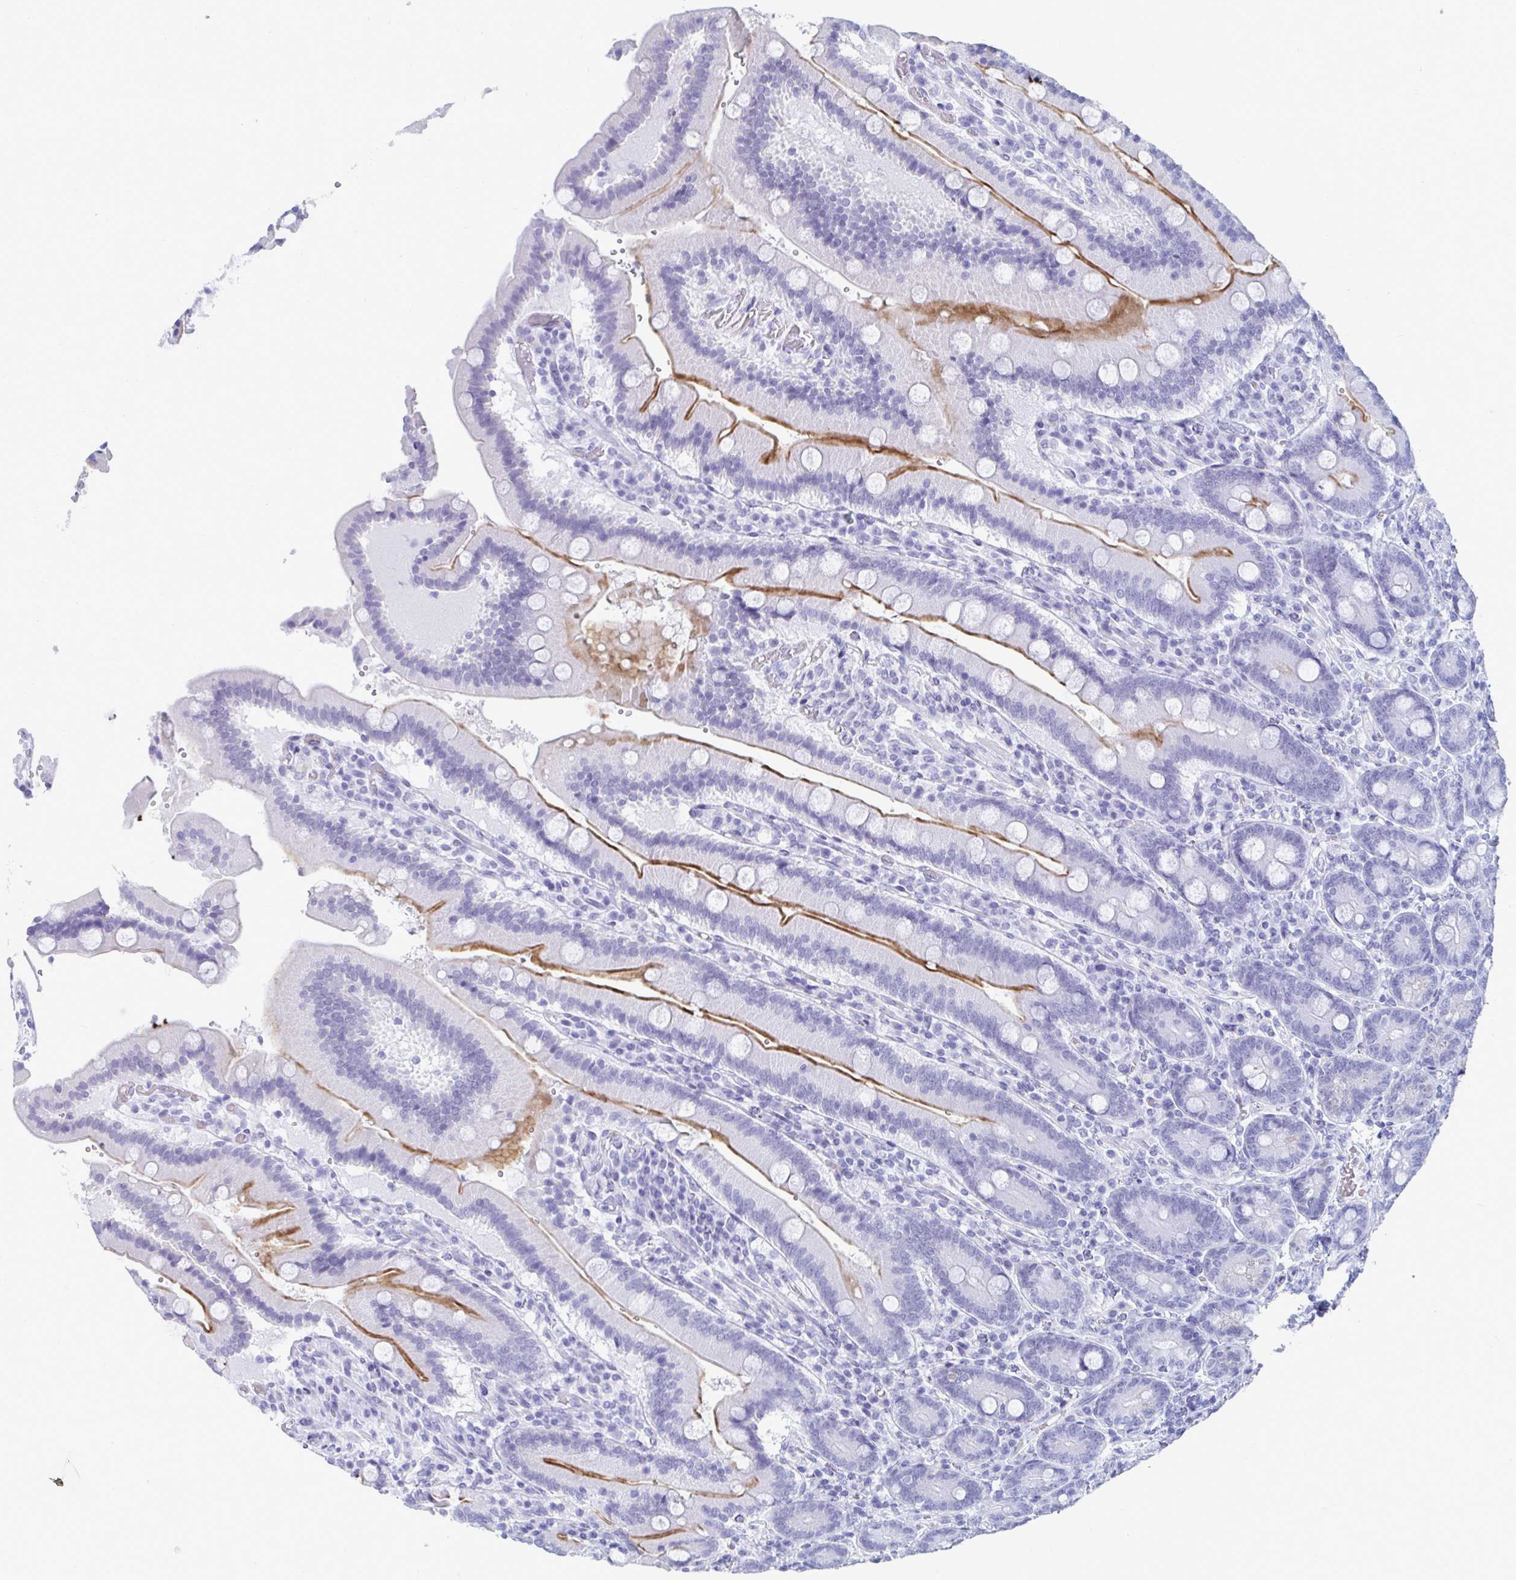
{"staining": {"intensity": "moderate", "quantity": "<25%", "location": "cytoplasmic/membranous"}, "tissue": "duodenum", "cell_type": "Glandular cells", "image_type": "normal", "snomed": [{"axis": "morphology", "description": "Normal tissue, NOS"}, {"axis": "topography", "description": "Duodenum"}], "caption": "DAB (3,3'-diaminobenzidine) immunohistochemical staining of normal duodenum displays moderate cytoplasmic/membranous protein expression in about <25% of glandular cells.", "gene": "GKN2", "patient": {"sex": "female", "age": 62}}